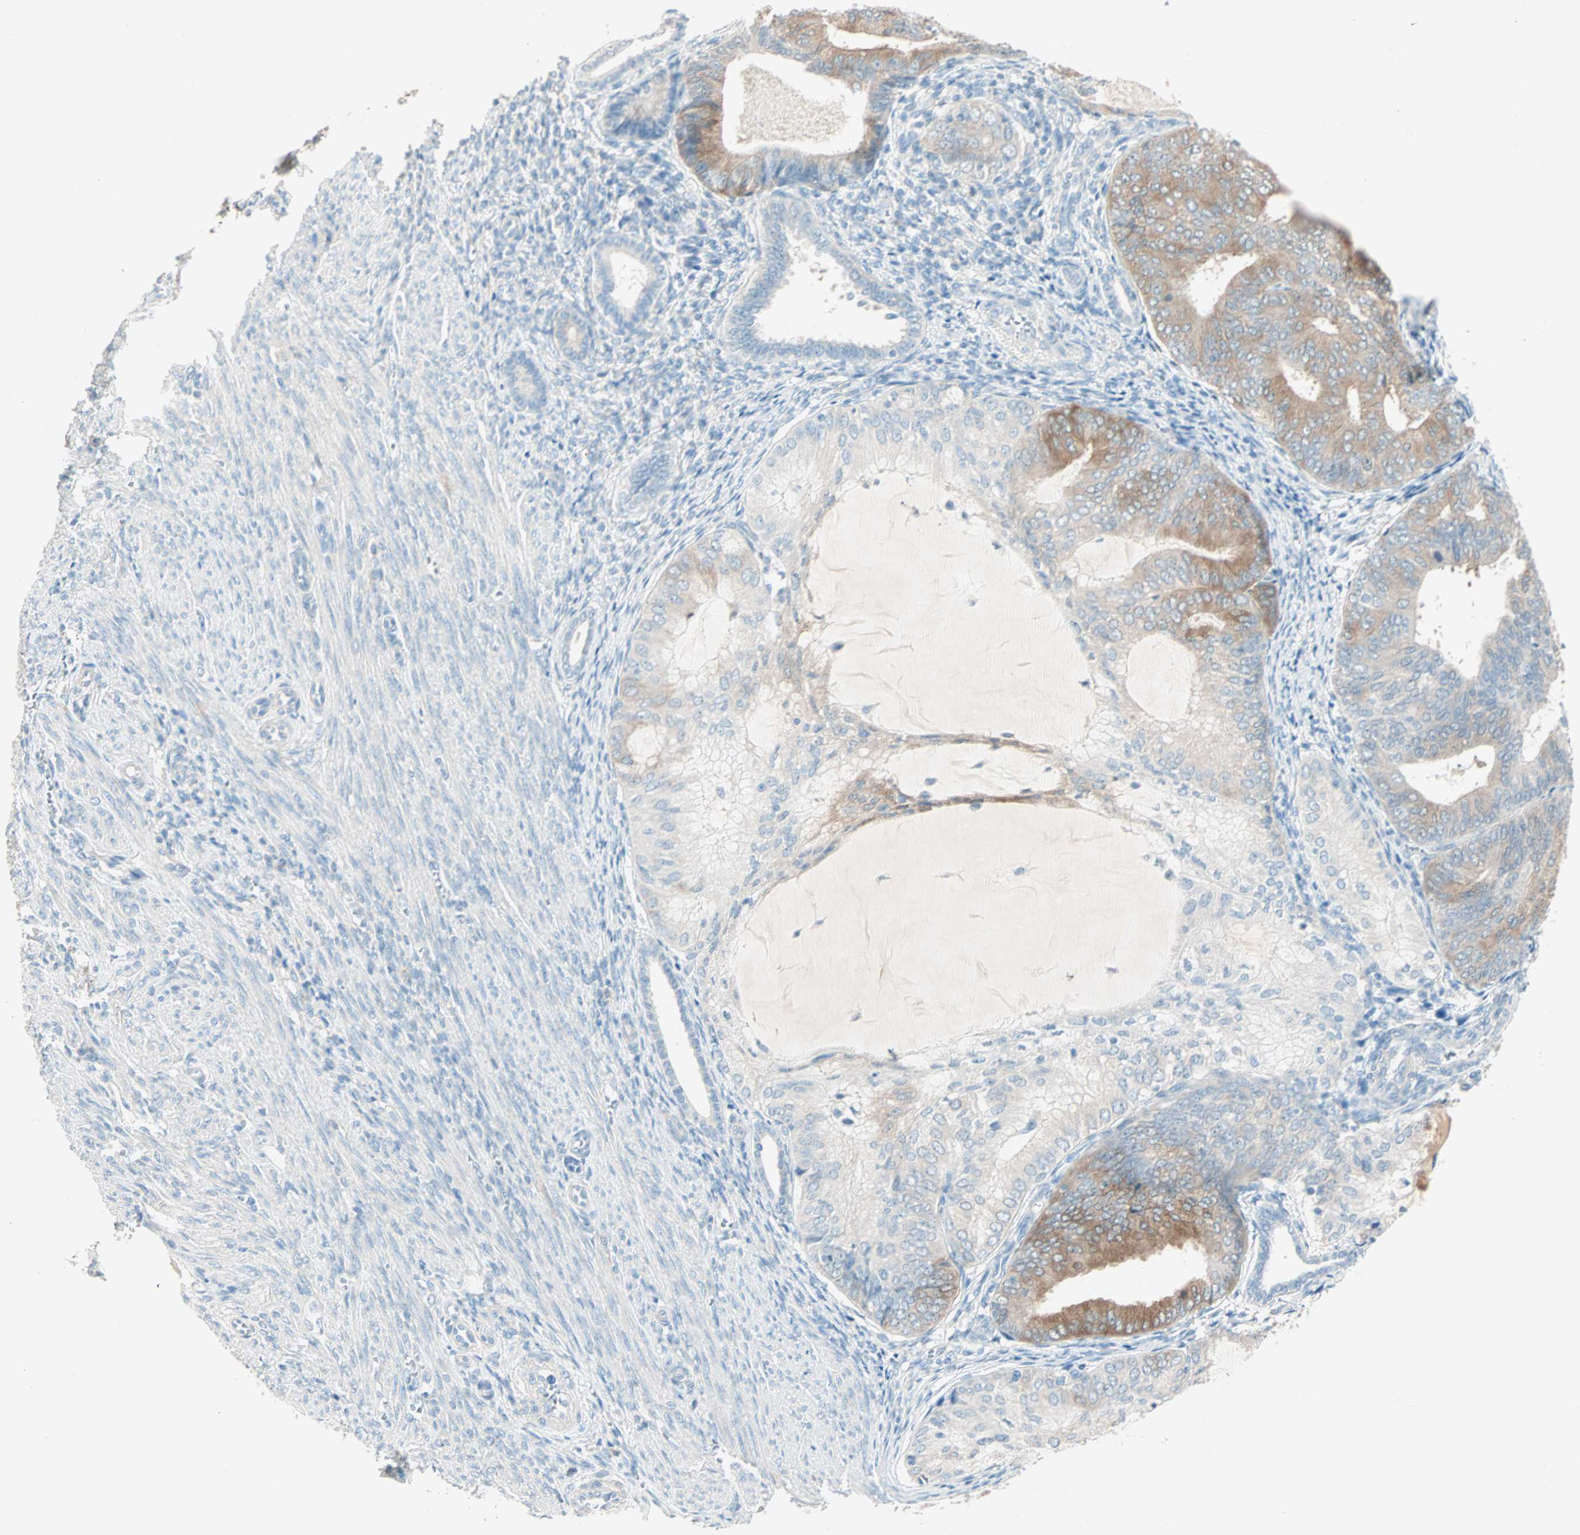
{"staining": {"intensity": "moderate", "quantity": "25%-75%", "location": "cytoplasmic/membranous"}, "tissue": "endometrial cancer", "cell_type": "Tumor cells", "image_type": "cancer", "snomed": [{"axis": "morphology", "description": "Adenocarcinoma, NOS"}, {"axis": "topography", "description": "Endometrium"}], "caption": "Tumor cells reveal moderate cytoplasmic/membranous positivity in approximately 25%-75% of cells in adenocarcinoma (endometrial).", "gene": "ATF6", "patient": {"sex": "female", "age": 81}}